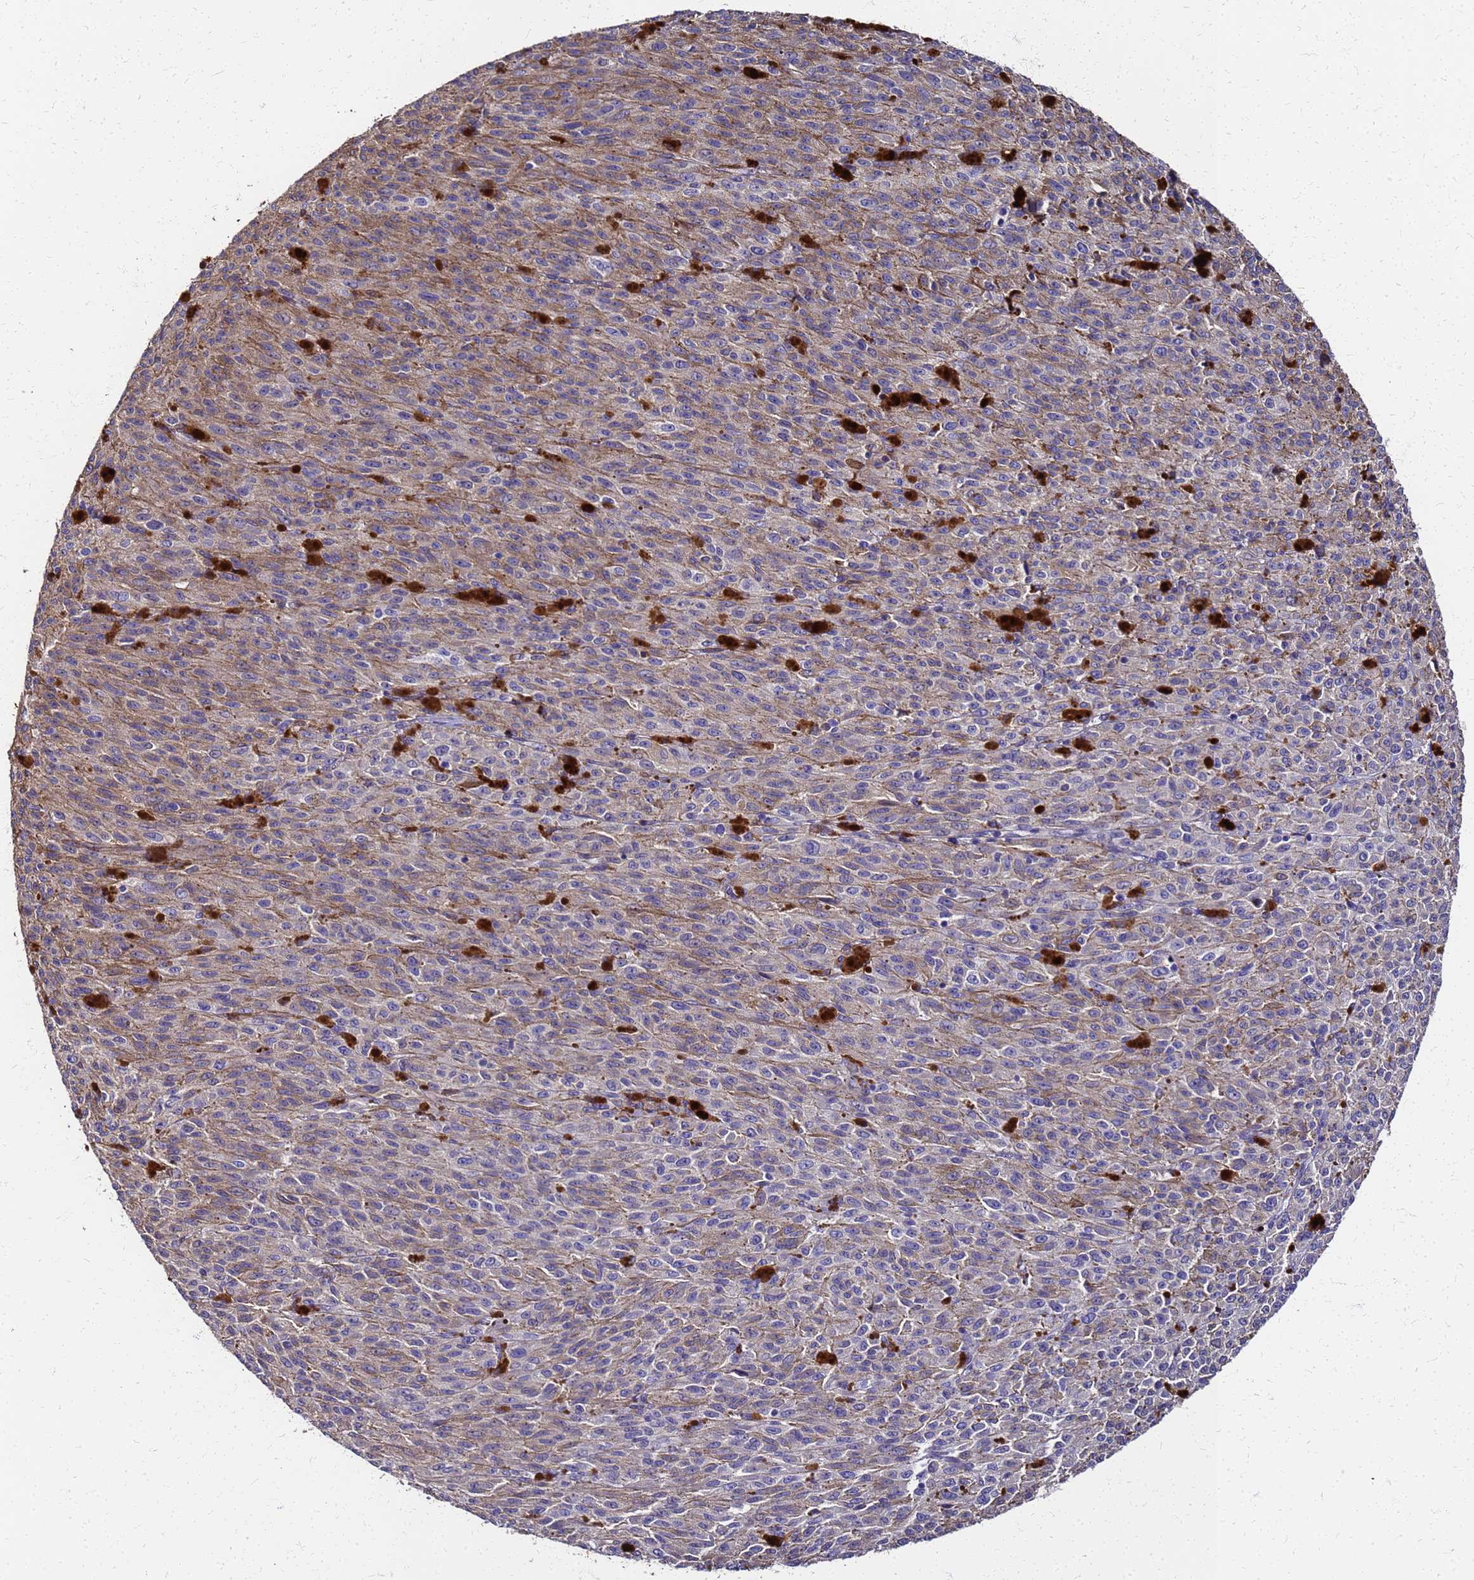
{"staining": {"intensity": "weak", "quantity": "25%-75%", "location": "cytoplasmic/membranous"}, "tissue": "melanoma", "cell_type": "Tumor cells", "image_type": "cancer", "snomed": [{"axis": "morphology", "description": "Malignant melanoma, NOS"}, {"axis": "topography", "description": "Skin"}], "caption": "Melanoma tissue shows weak cytoplasmic/membranous staining in approximately 25%-75% of tumor cells", "gene": "S100A11", "patient": {"sex": "female", "age": 52}}